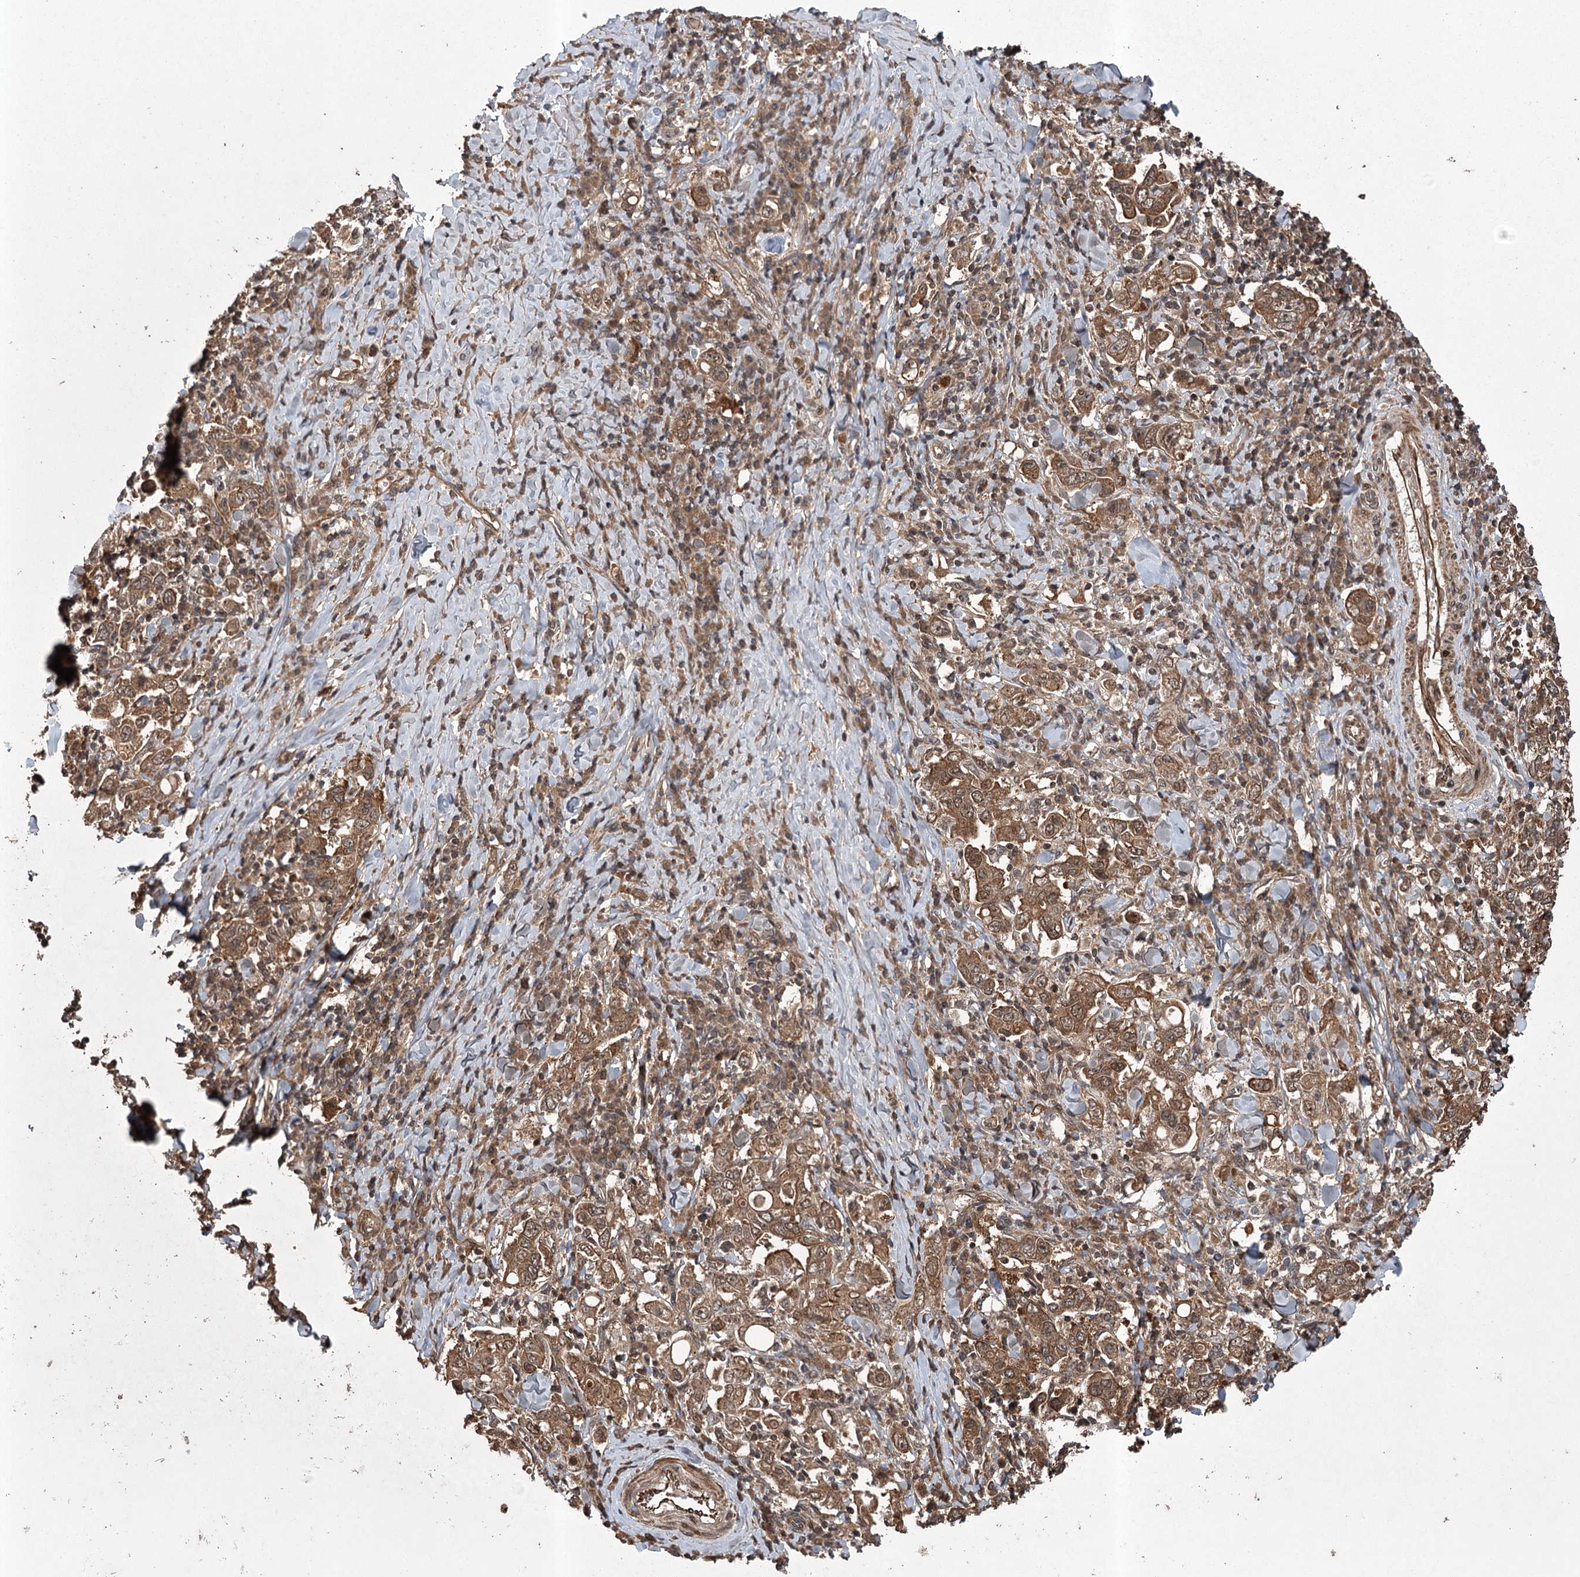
{"staining": {"intensity": "moderate", "quantity": ">75%", "location": "cytoplasmic/membranous"}, "tissue": "stomach cancer", "cell_type": "Tumor cells", "image_type": "cancer", "snomed": [{"axis": "morphology", "description": "Adenocarcinoma, NOS"}, {"axis": "topography", "description": "Stomach, upper"}], "caption": "This is an image of immunohistochemistry staining of adenocarcinoma (stomach), which shows moderate expression in the cytoplasmic/membranous of tumor cells.", "gene": "RPAP3", "patient": {"sex": "male", "age": 62}}